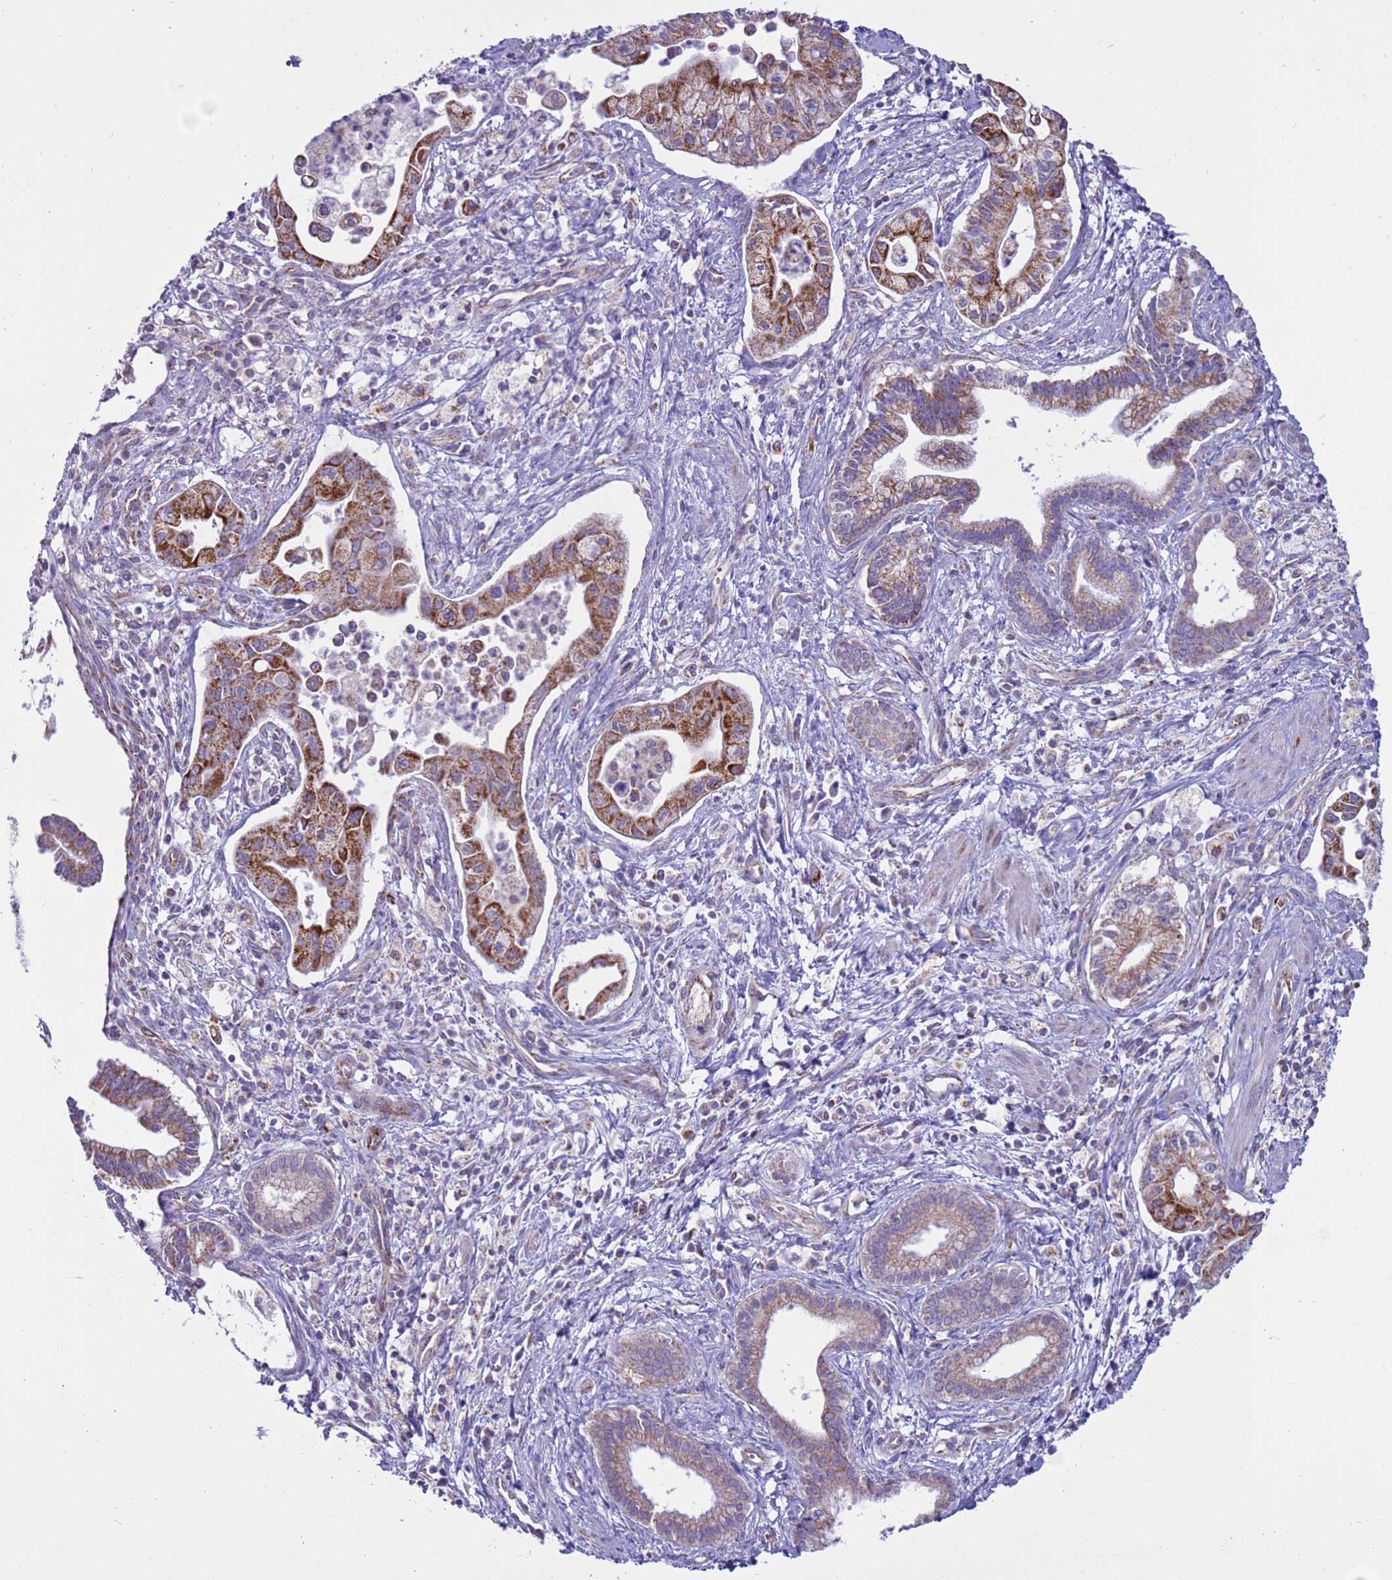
{"staining": {"intensity": "strong", "quantity": "25%-75%", "location": "cytoplasmic/membranous"}, "tissue": "pancreatic cancer", "cell_type": "Tumor cells", "image_type": "cancer", "snomed": [{"axis": "morphology", "description": "Adenocarcinoma, NOS"}, {"axis": "topography", "description": "Pancreas"}], "caption": "A photomicrograph of human pancreatic cancer stained for a protein reveals strong cytoplasmic/membranous brown staining in tumor cells.", "gene": "NCALD", "patient": {"sex": "male", "age": 78}}